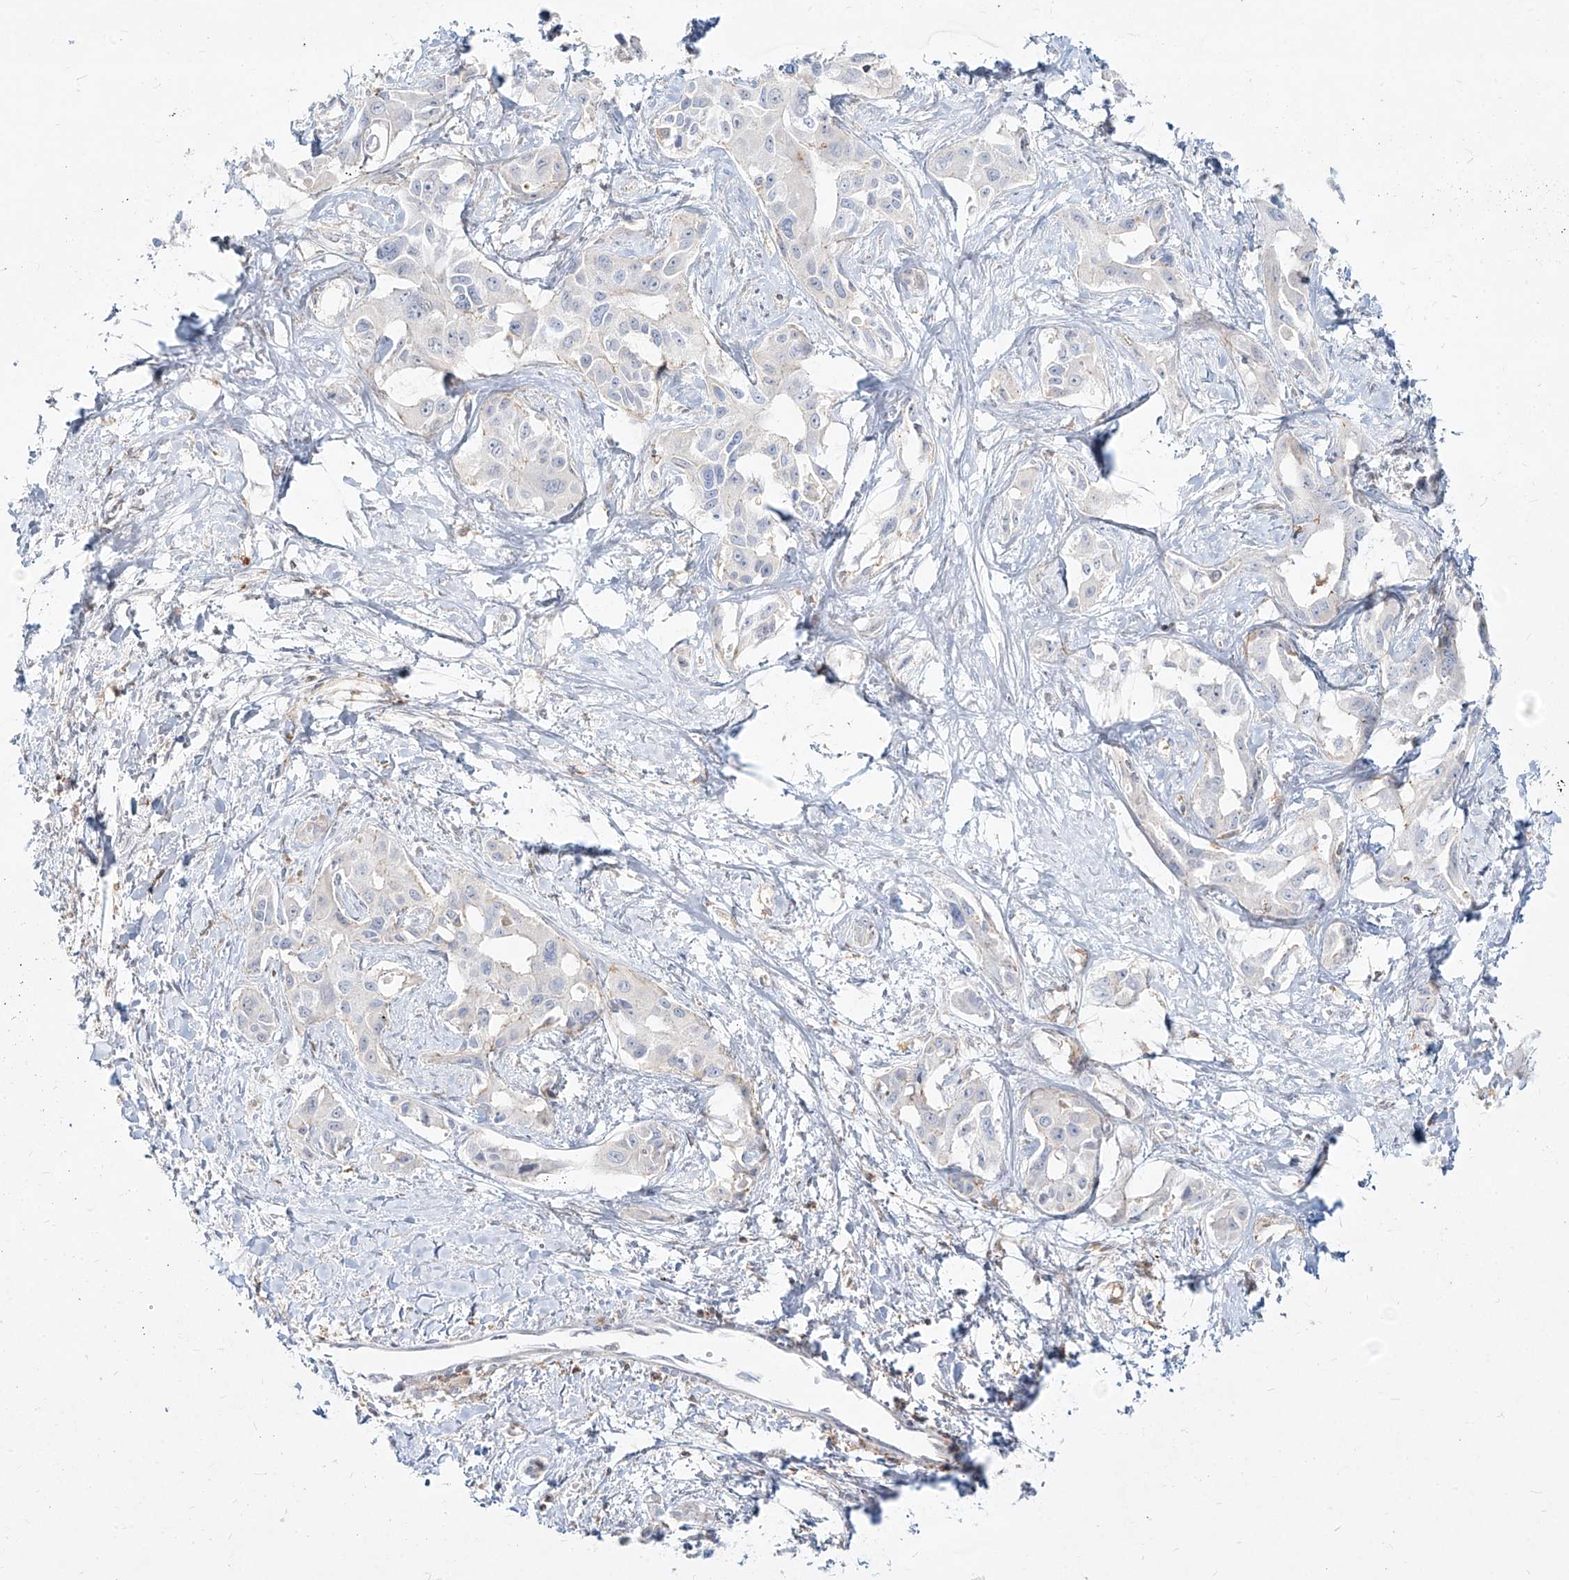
{"staining": {"intensity": "negative", "quantity": "none", "location": "none"}, "tissue": "liver cancer", "cell_type": "Tumor cells", "image_type": "cancer", "snomed": [{"axis": "morphology", "description": "Cholangiocarcinoma"}, {"axis": "topography", "description": "Liver"}], "caption": "The immunohistochemistry micrograph has no significant expression in tumor cells of liver cancer (cholangiocarcinoma) tissue.", "gene": "SLC2A12", "patient": {"sex": "male", "age": 59}}